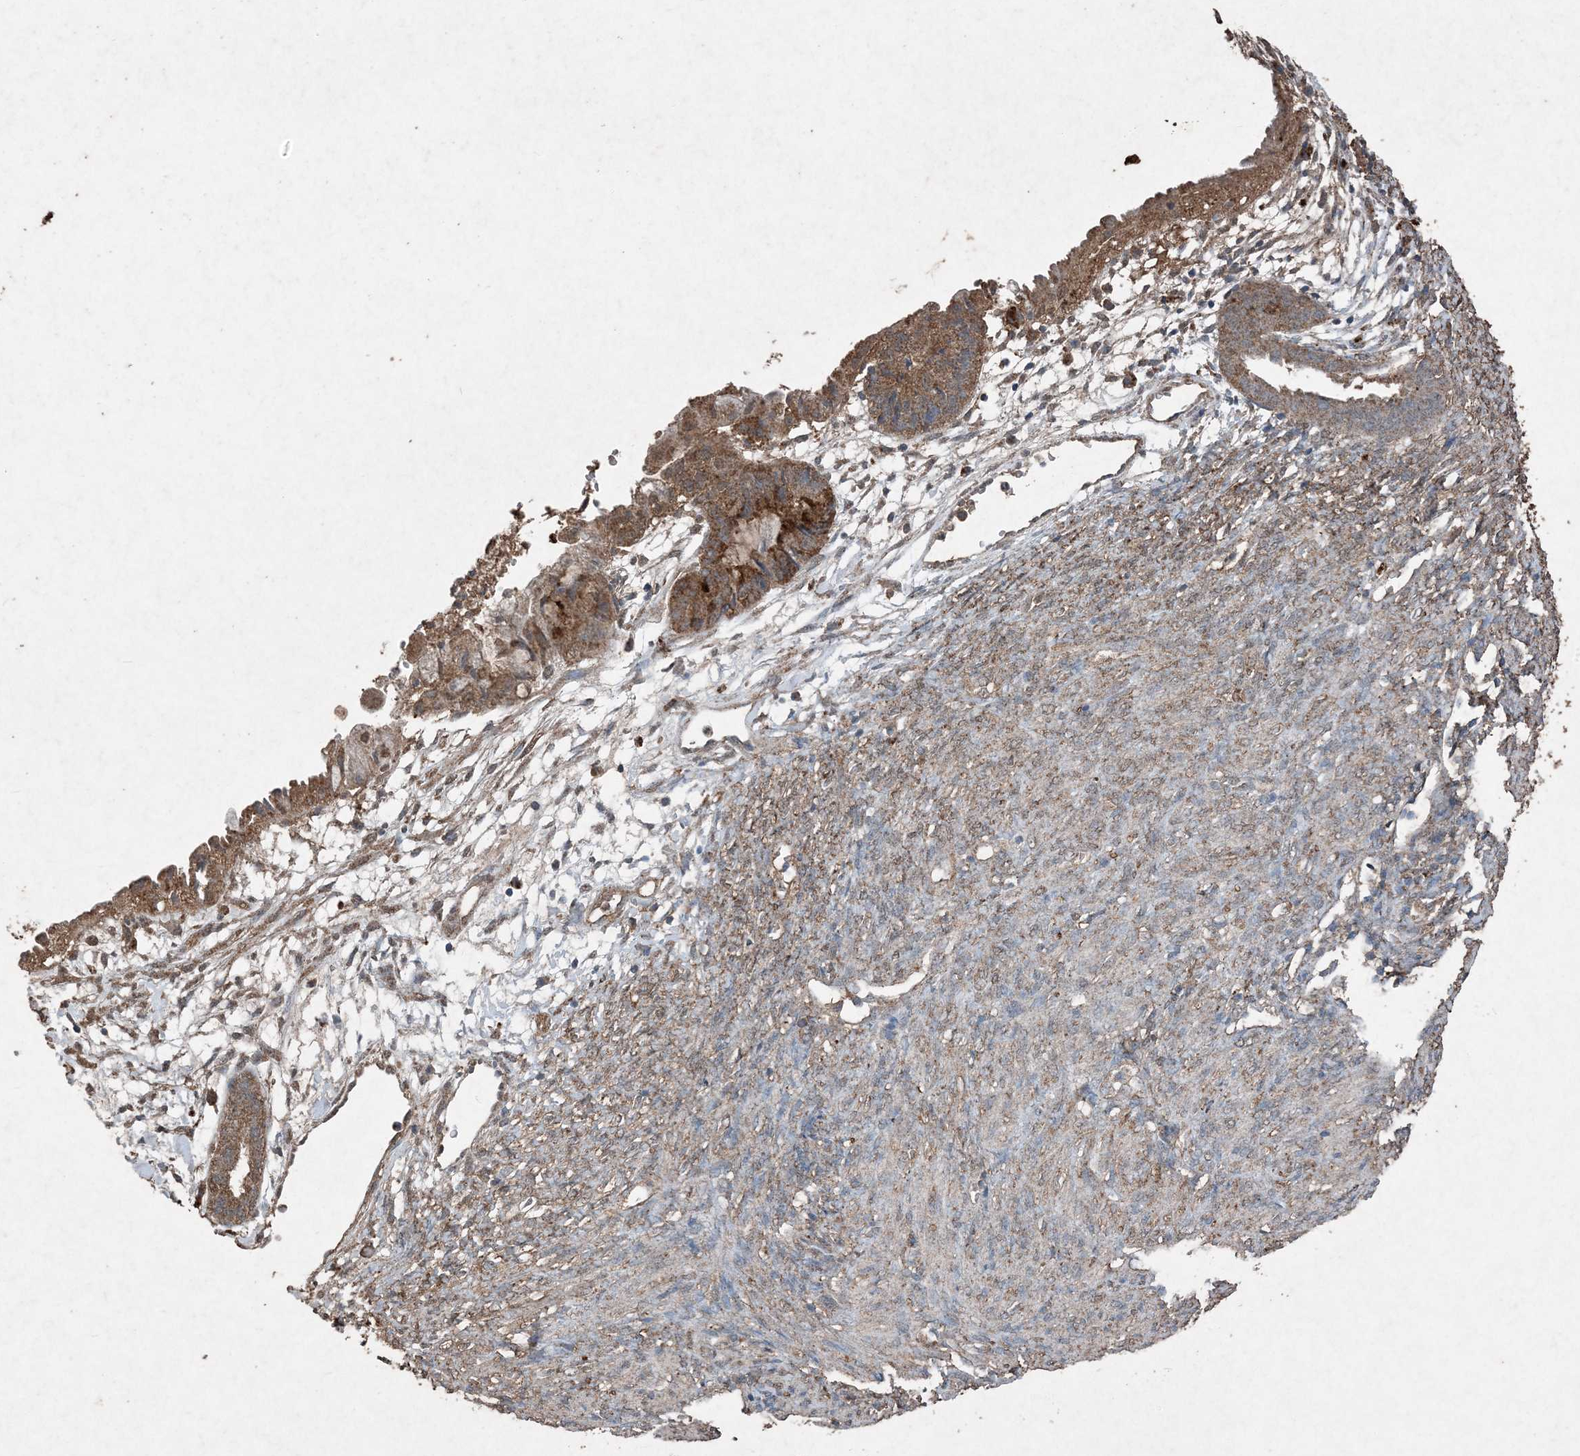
{"staining": {"intensity": "moderate", "quantity": "25%-75%", "location": "cytoplasmic/membranous"}, "tissue": "cervical cancer", "cell_type": "Tumor cells", "image_type": "cancer", "snomed": [{"axis": "morphology", "description": "Normal tissue, NOS"}, {"axis": "morphology", "description": "Adenocarcinoma, NOS"}, {"axis": "topography", "description": "Cervix"}, {"axis": "topography", "description": "Endometrium"}], "caption": "A brown stain highlights moderate cytoplasmic/membranous expression of a protein in human adenocarcinoma (cervical) tumor cells. (IHC, brightfield microscopy, high magnification).", "gene": "FCN3", "patient": {"sex": "female", "age": 86}}